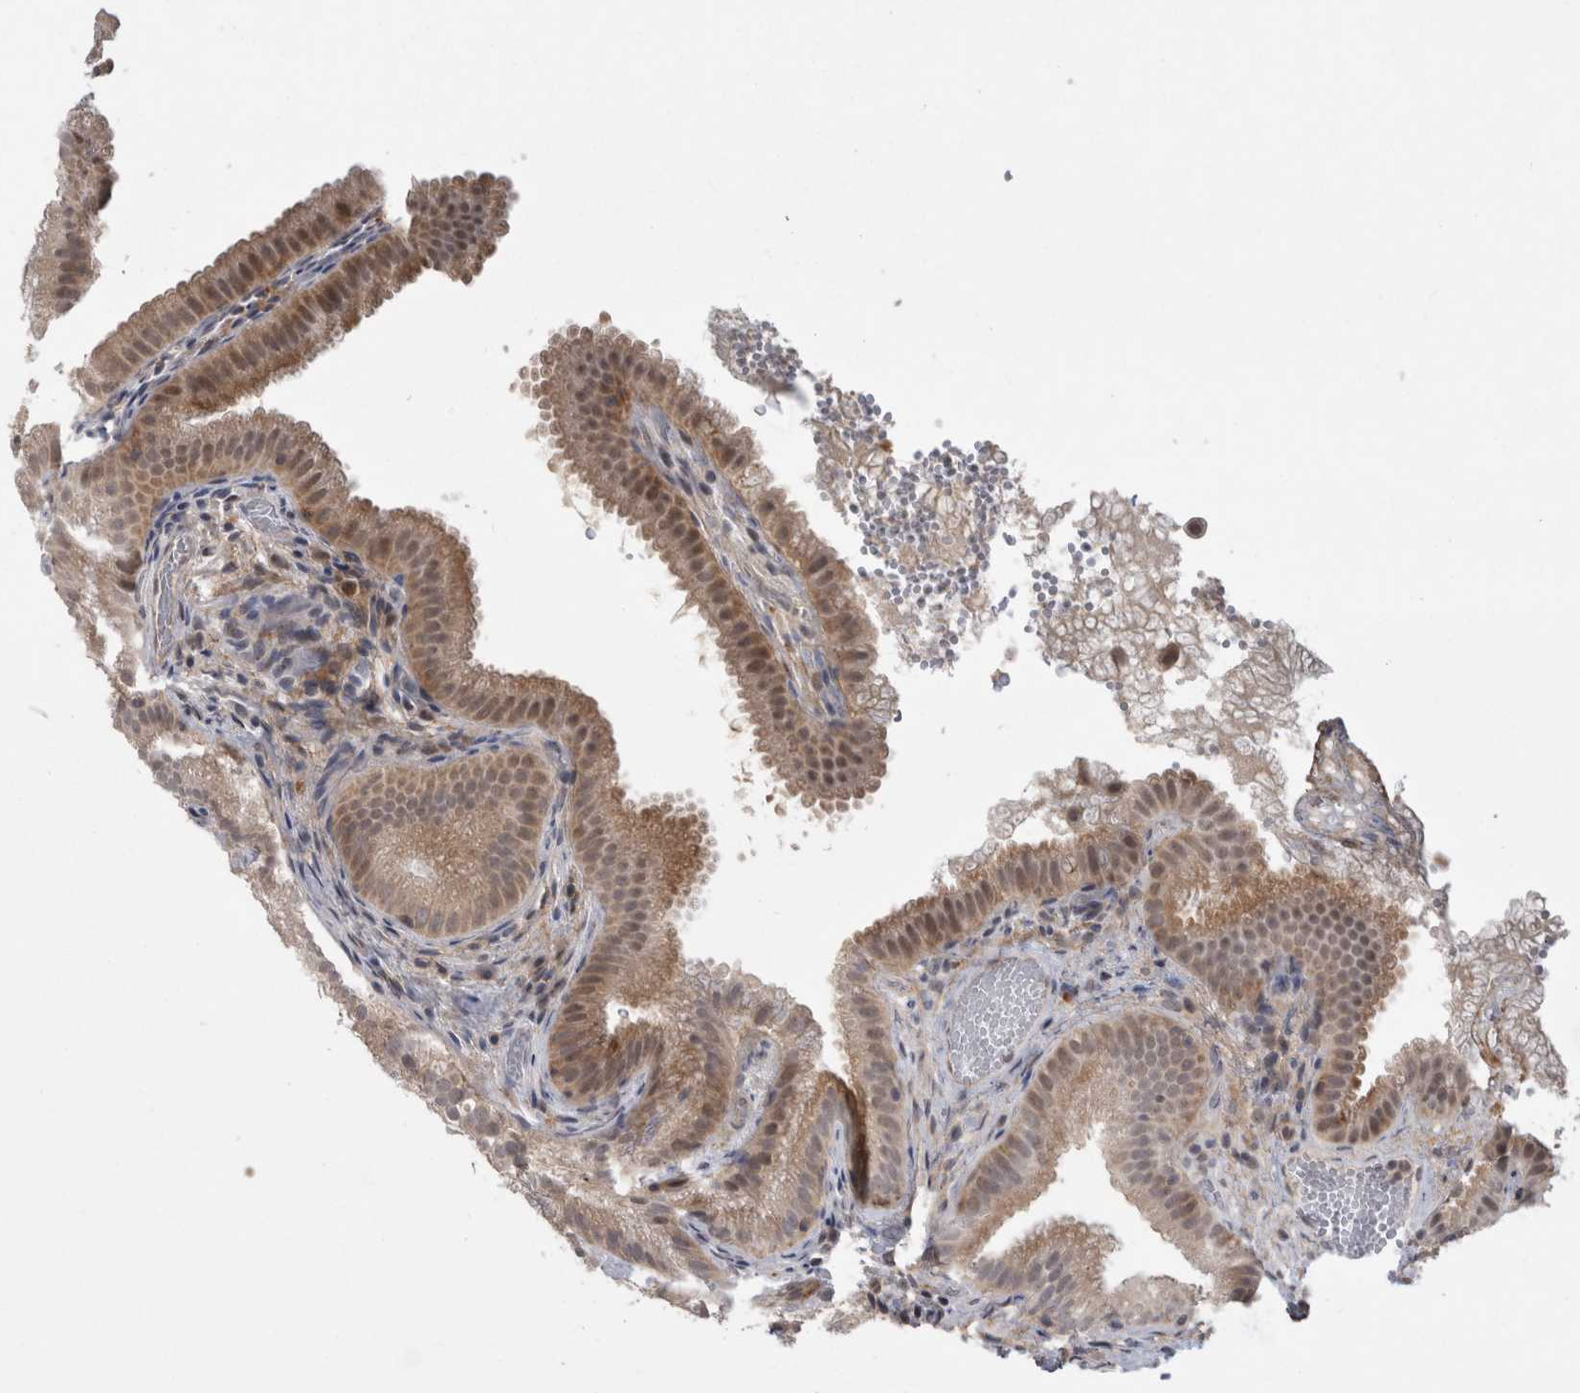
{"staining": {"intensity": "moderate", "quantity": ">75%", "location": "cytoplasmic/membranous,nuclear"}, "tissue": "gallbladder", "cell_type": "Glandular cells", "image_type": "normal", "snomed": [{"axis": "morphology", "description": "Normal tissue, NOS"}, {"axis": "topography", "description": "Gallbladder"}], "caption": "Immunohistochemistry (IHC) staining of unremarkable gallbladder, which demonstrates medium levels of moderate cytoplasmic/membranous,nuclear expression in about >75% of glandular cells indicating moderate cytoplasmic/membranous,nuclear protein expression. The staining was performed using DAB (brown) for protein detection and nuclei were counterstained in hematoxylin (blue).", "gene": "MTBP", "patient": {"sex": "female", "age": 30}}